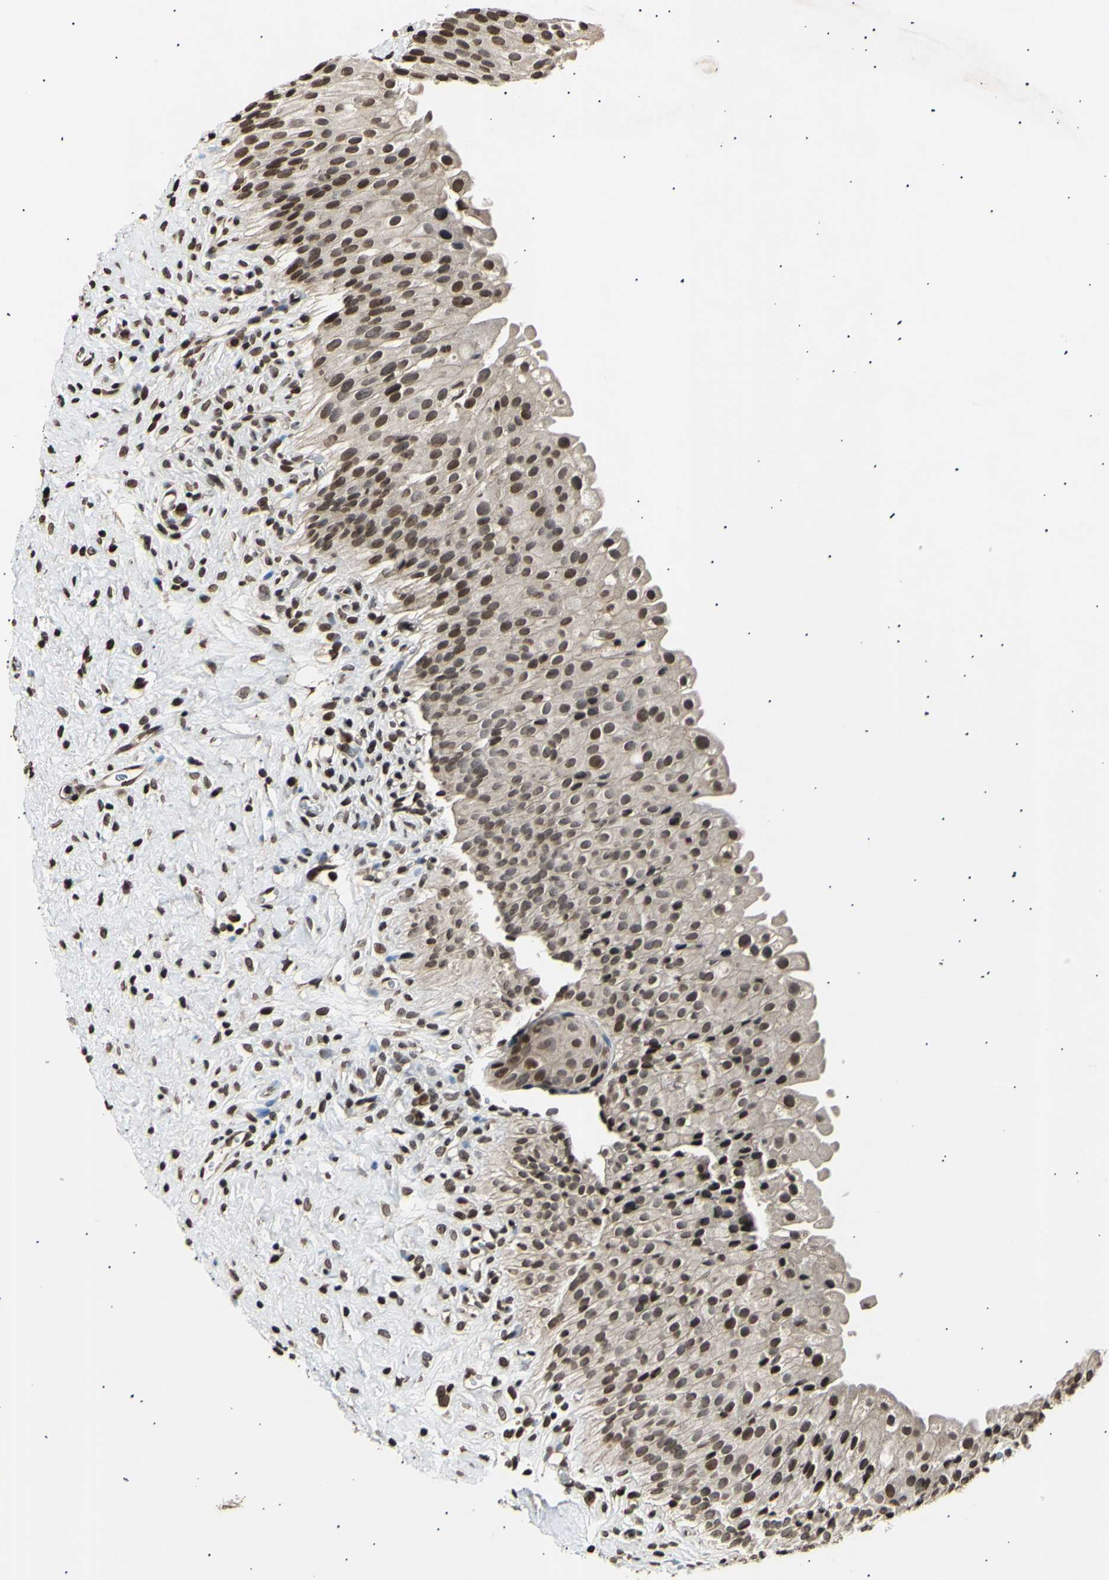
{"staining": {"intensity": "moderate", "quantity": ">75%", "location": "cytoplasmic/membranous,nuclear"}, "tissue": "urinary bladder", "cell_type": "Urothelial cells", "image_type": "normal", "snomed": [{"axis": "morphology", "description": "Normal tissue, NOS"}, {"axis": "morphology", "description": "Urothelial carcinoma, High grade"}, {"axis": "topography", "description": "Urinary bladder"}], "caption": "Benign urinary bladder exhibits moderate cytoplasmic/membranous,nuclear expression in about >75% of urothelial cells, visualized by immunohistochemistry. The protein is shown in brown color, while the nuclei are stained blue.", "gene": "ANAPC7", "patient": {"sex": "male", "age": 46}}